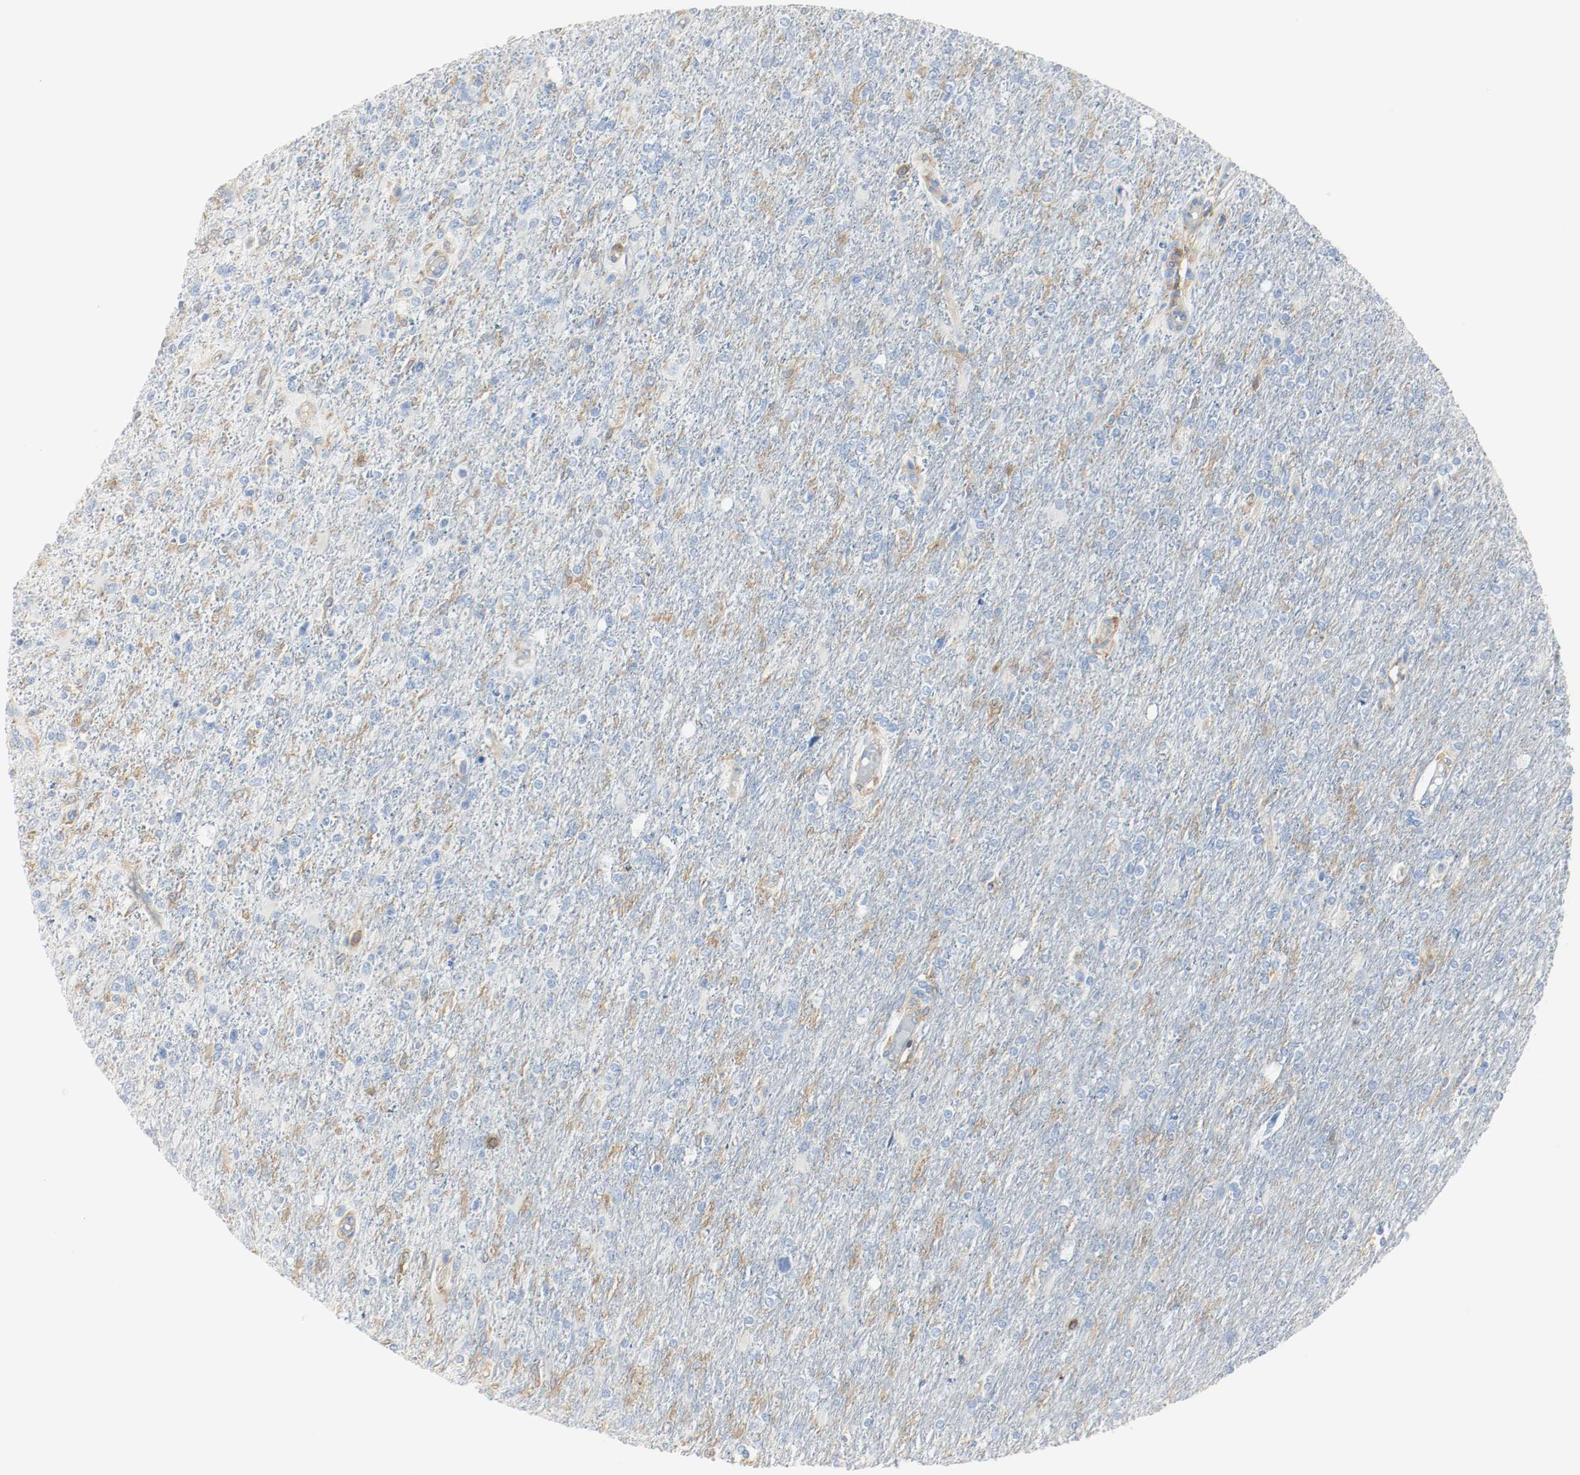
{"staining": {"intensity": "weak", "quantity": "25%-75%", "location": "cytoplasmic/membranous"}, "tissue": "glioma", "cell_type": "Tumor cells", "image_type": "cancer", "snomed": [{"axis": "morphology", "description": "Glioma, malignant, High grade"}, {"axis": "topography", "description": "Cerebral cortex"}], "caption": "About 25%-75% of tumor cells in human glioma display weak cytoplasmic/membranous protein expression as visualized by brown immunohistochemical staining.", "gene": "ARPC1B", "patient": {"sex": "male", "age": 76}}